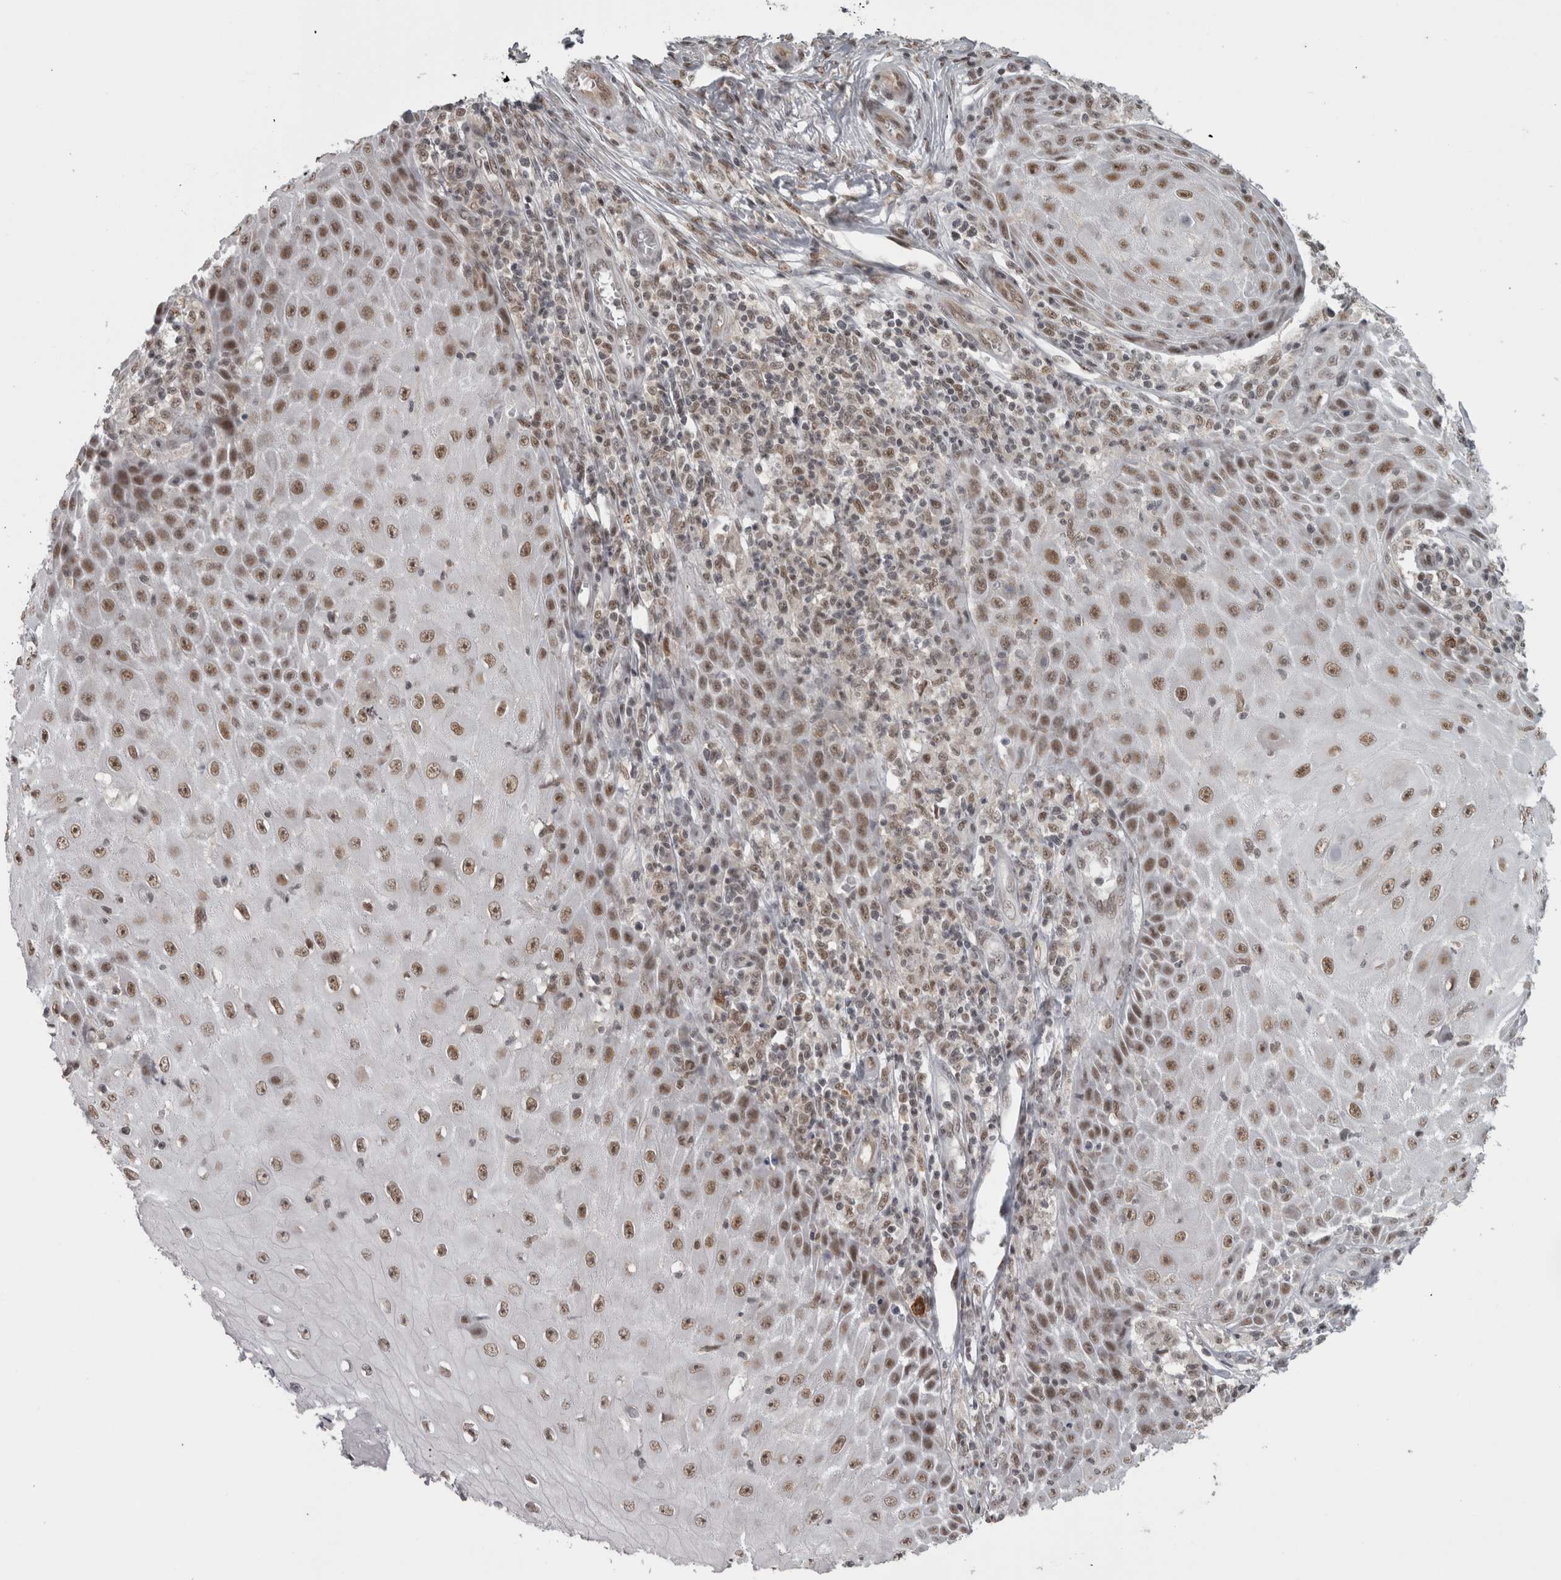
{"staining": {"intensity": "moderate", "quantity": ">75%", "location": "nuclear"}, "tissue": "skin cancer", "cell_type": "Tumor cells", "image_type": "cancer", "snomed": [{"axis": "morphology", "description": "Squamous cell carcinoma, NOS"}, {"axis": "topography", "description": "Skin"}], "caption": "Human skin squamous cell carcinoma stained with a protein marker demonstrates moderate staining in tumor cells.", "gene": "MICU3", "patient": {"sex": "female", "age": 73}}